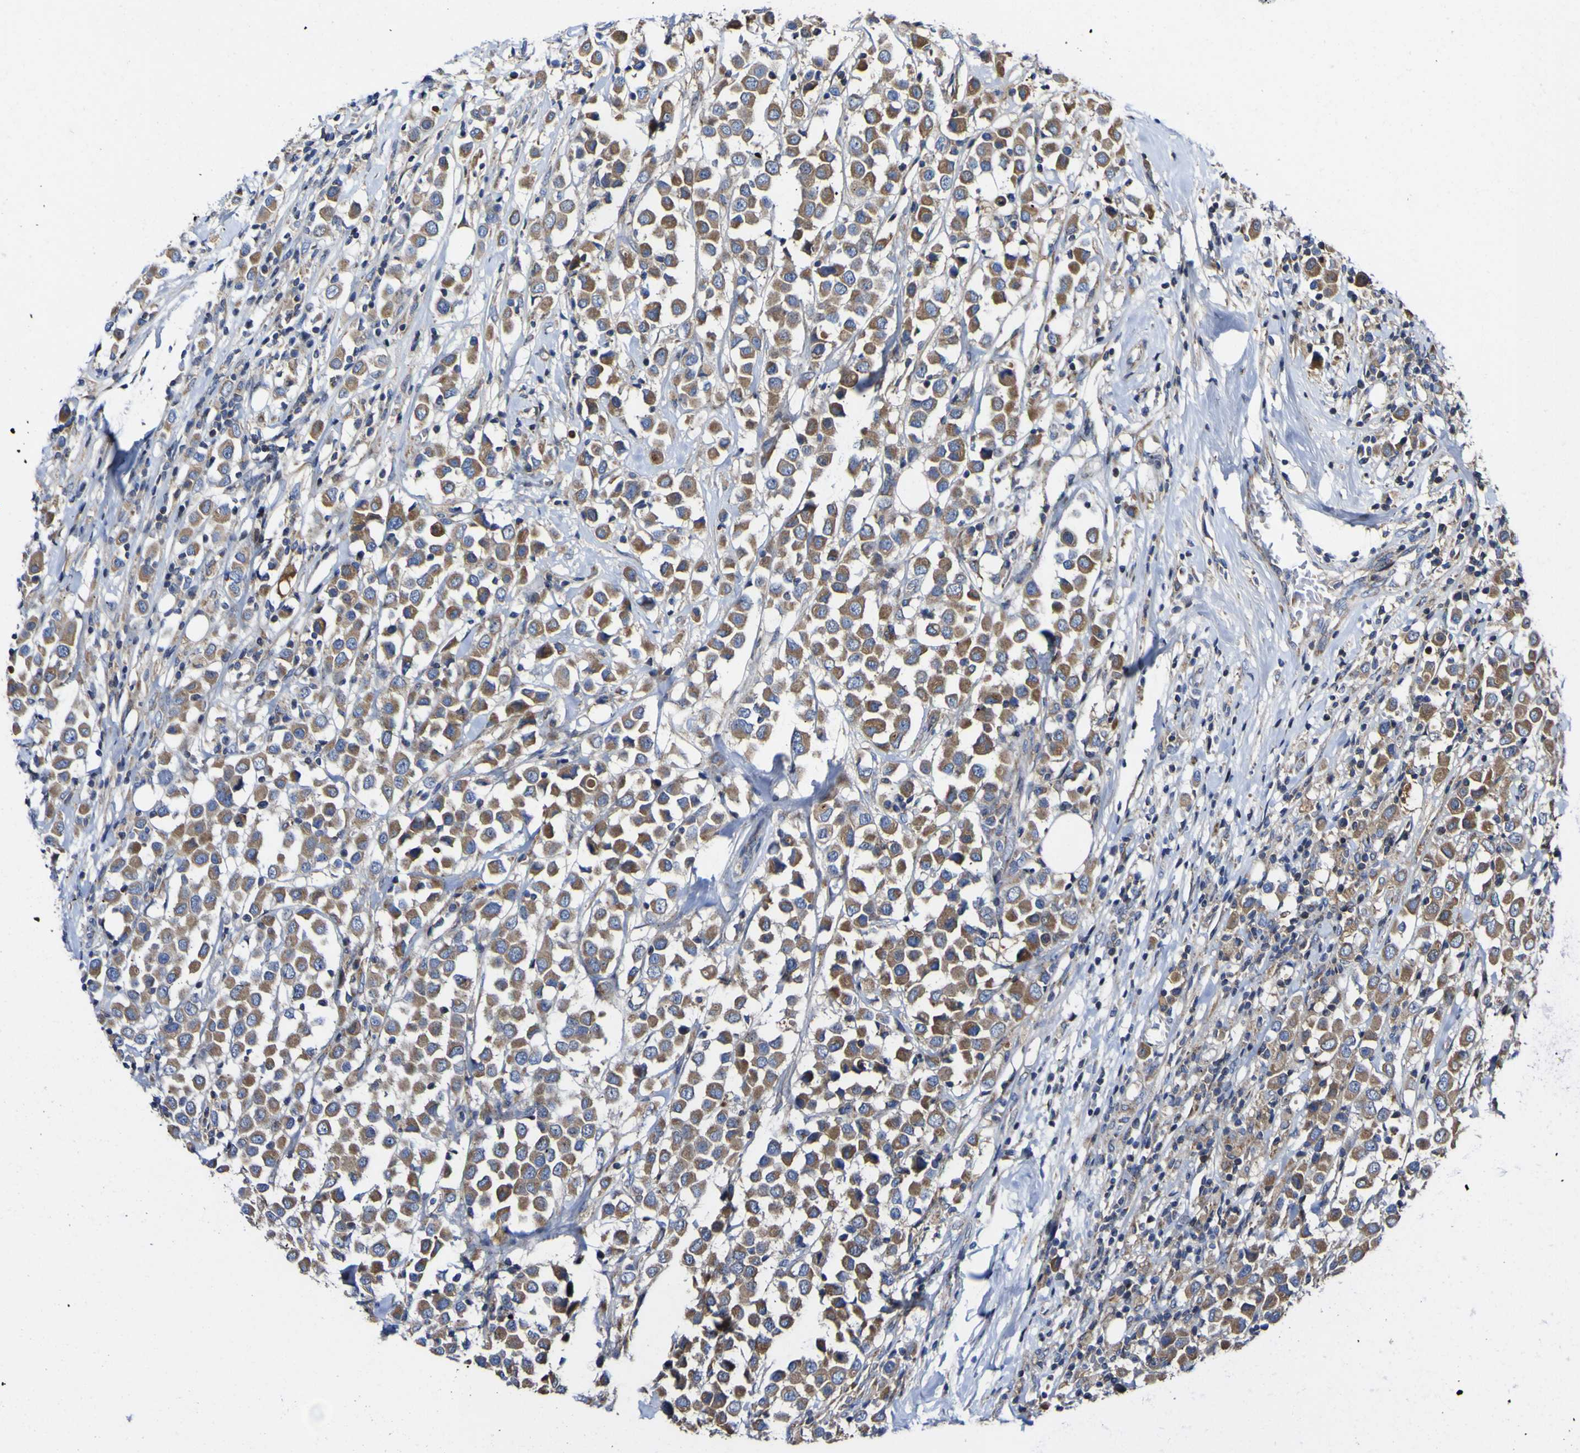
{"staining": {"intensity": "moderate", "quantity": ">75%", "location": "cytoplasmic/membranous"}, "tissue": "breast cancer", "cell_type": "Tumor cells", "image_type": "cancer", "snomed": [{"axis": "morphology", "description": "Duct carcinoma"}, {"axis": "topography", "description": "Breast"}], "caption": "Immunohistochemistry image of neoplastic tissue: breast cancer (invasive ductal carcinoma) stained using immunohistochemistry shows medium levels of moderate protein expression localized specifically in the cytoplasmic/membranous of tumor cells, appearing as a cytoplasmic/membranous brown color.", "gene": "CCDC90B", "patient": {"sex": "female", "age": 61}}